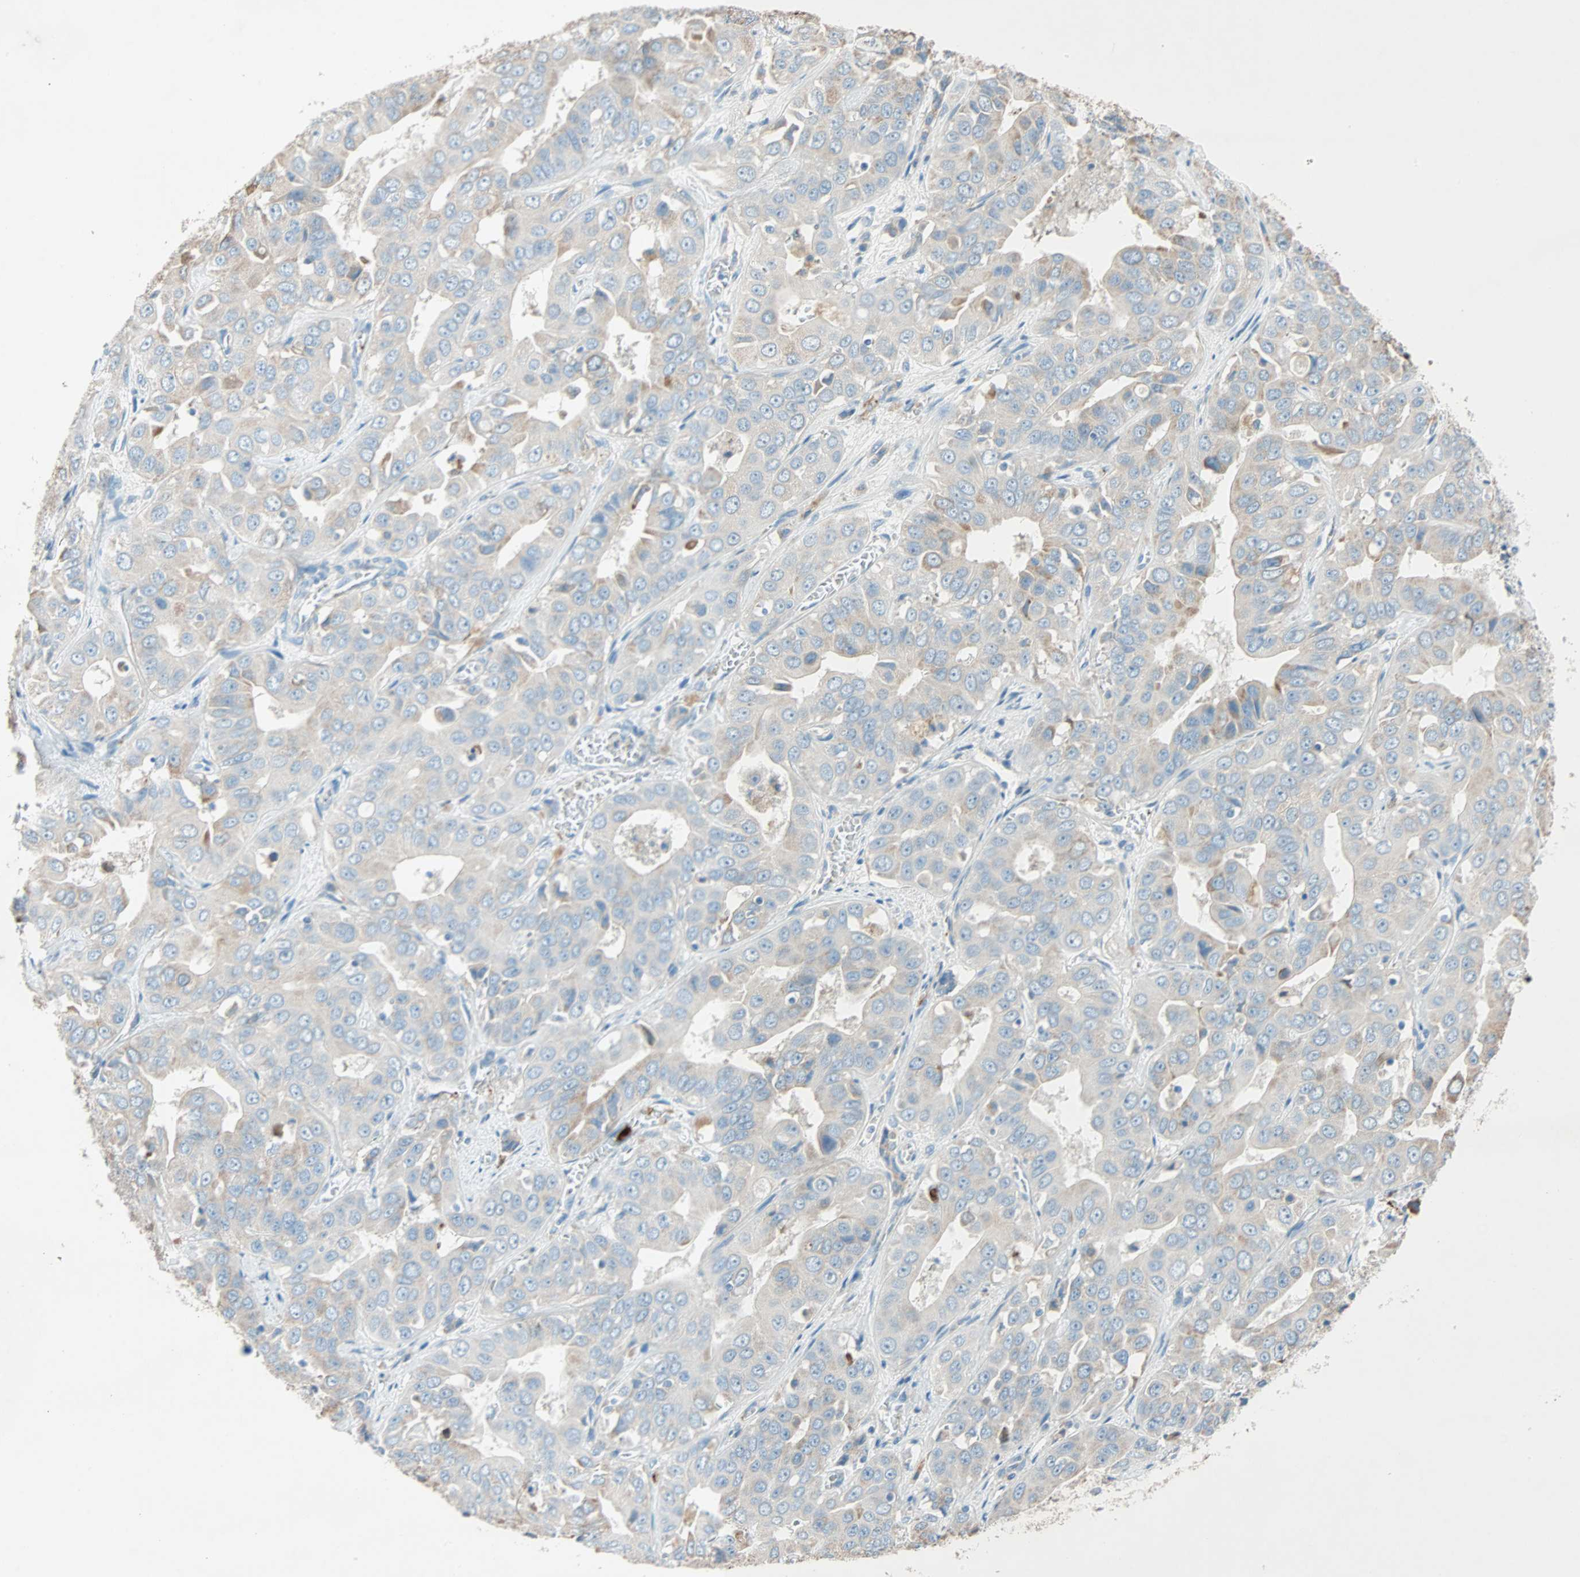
{"staining": {"intensity": "weak", "quantity": ">75%", "location": "cytoplasmic/membranous"}, "tissue": "liver cancer", "cell_type": "Tumor cells", "image_type": "cancer", "snomed": [{"axis": "morphology", "description": "Cholangiocarcinoma"}, {"axis": "topography", "description": "Liver"}], "caption": "IHC of human liver cancer displays low levels of weak cytoplasmic/membranous positivity in approximately >75% of tumor cells.", "gene": "LY6G6F", "patient": {"sex": "female", "age": 52}}